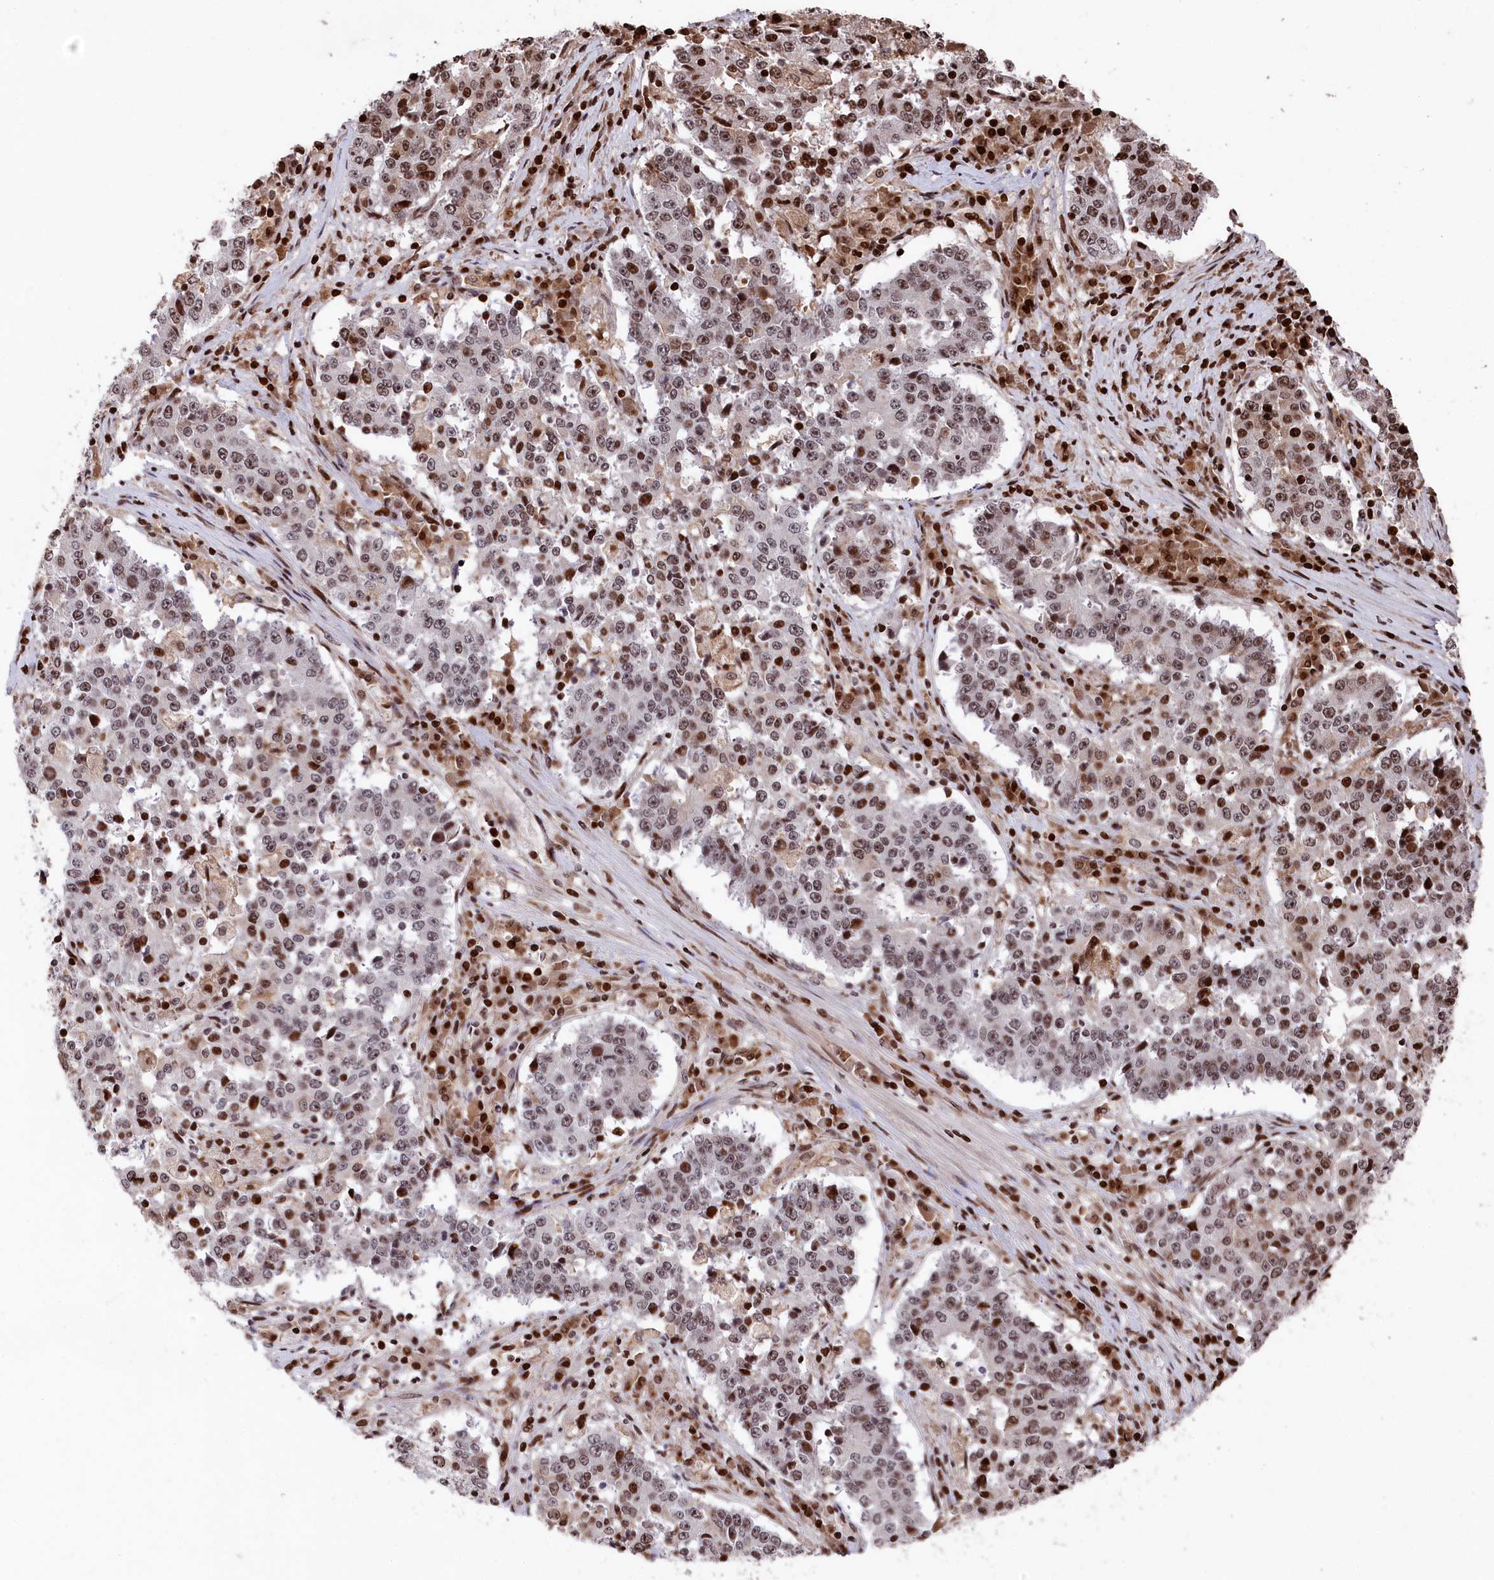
{"staining": {"intensity": "moderate", "quantity": "<25%", "location": "nuclear"}, "tissue": "stomach cancer", "cell_type": "Tumor cells", "image_type": "cancer", "snomed": [{"axis": "morphology", "description": "Adenocarcinoma, NOS"}, {"axis": "topography", "description": "Stomach"}], "caption": "A brown stain highlights moderate nuclear positivity of a protein in stomach cancer tumor cells.", "gene": "MCF2L2", "patient": {"sex": "male", "age": 59}}